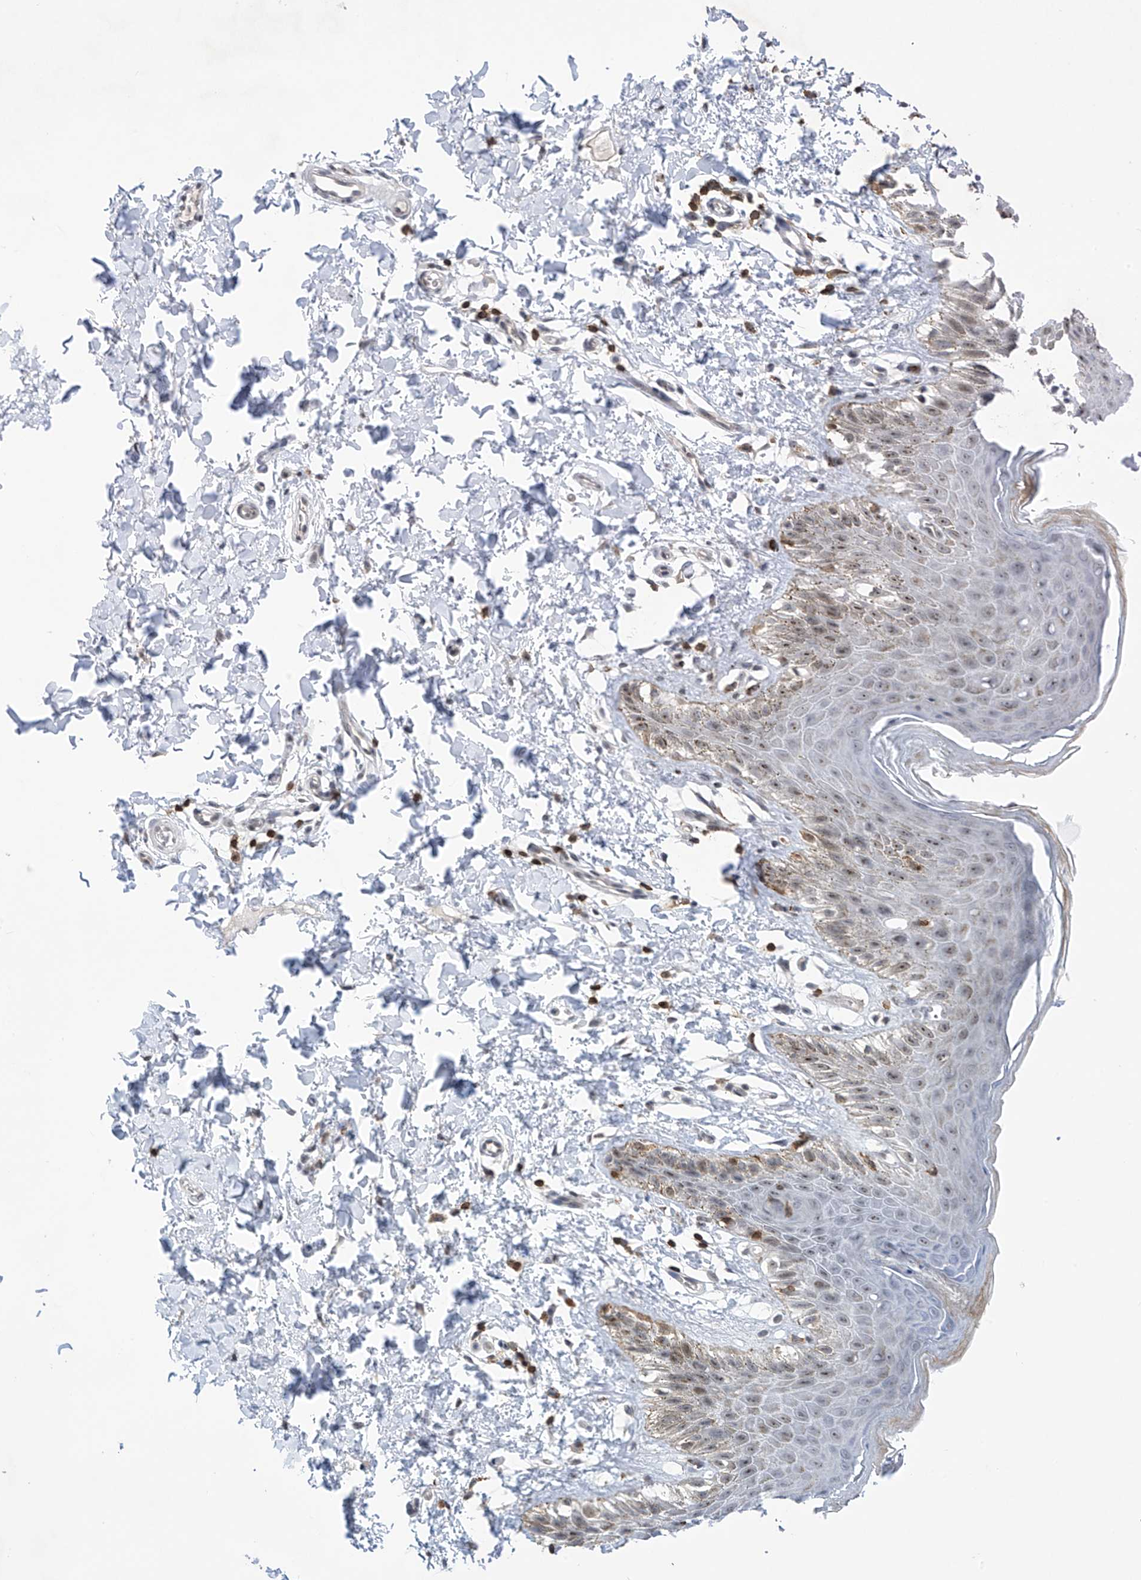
{"staining": {"intensity": "weak", "quantity": "<25%", "location": "cytoplasmic/membranous,nuclear"}, "tissue": "skin", "cell_type": "Epidermal cells", "image_type": "normal", "snomed": [{"axis": "morphology", "description": "Normal tissue, NOS"}, {"axis": "topography", "description": "Anal"}], "caption": "Skin stained for a protein using immunohistochemistry reveals no positivity epidermal cells.", "gene": "MSL3", "patient": {"sex": "male", "age": 44}}